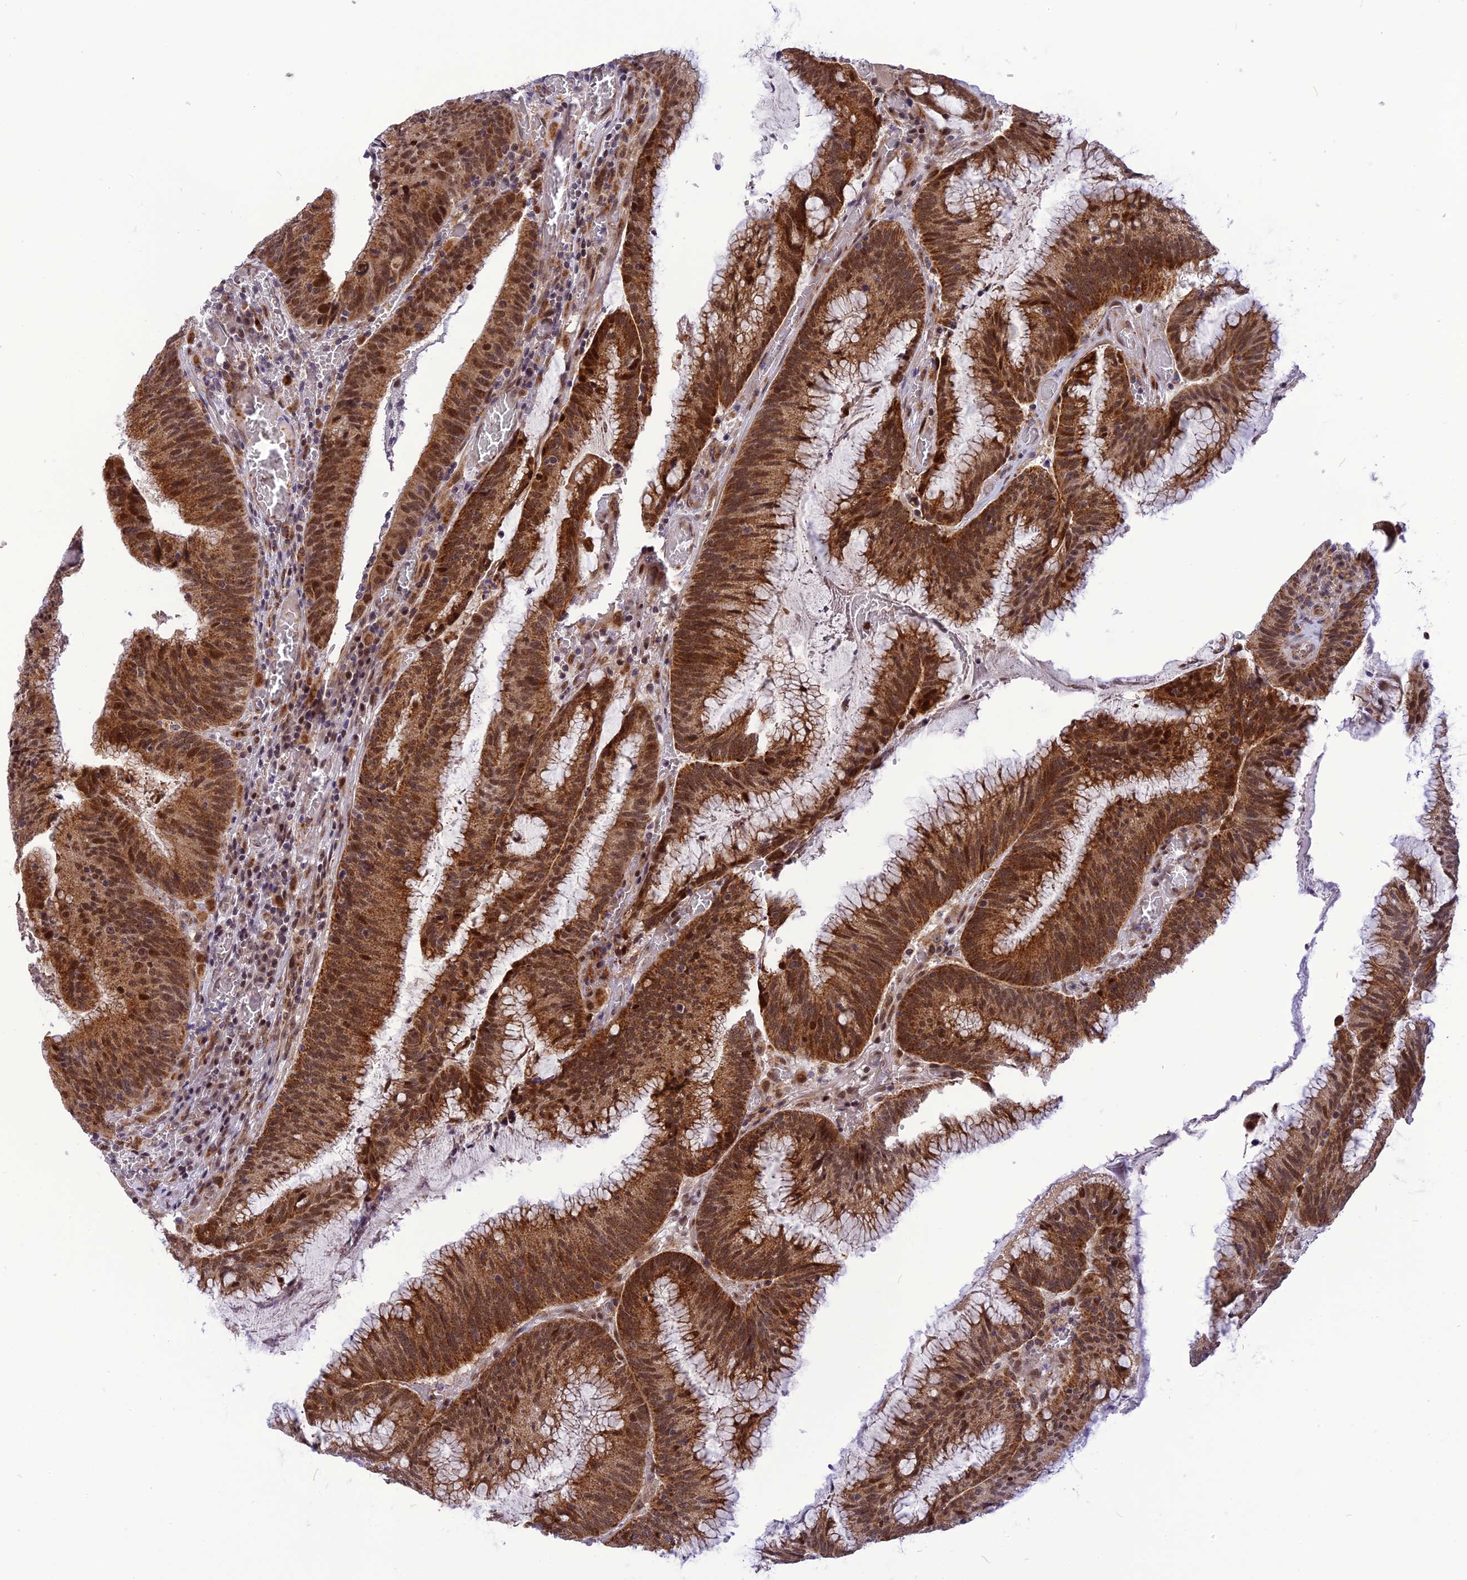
{"staining": {"intensity": "strong", "quantity": ">75%", "location": "cytoplasmic/membranous,nuclear"}, "tissue": "colorectal cancer", "cell_type": "Tumor cells", "image_type": "cancer", "snomed": [{"axis": "morphology", "description": "Adenocarcinoma, NOS"}, {"axis": "topography", "description": "Rectum"}], "caption": "This histopathology image displays immunohistochemistry staining of human colorectal adenocarcinoma, with high strong cytoplasmic/membranous and nuclear staining in about >75% of tumor cells.", "gene": "CMC1", "patient": {"sex": "female", "age": 77}}